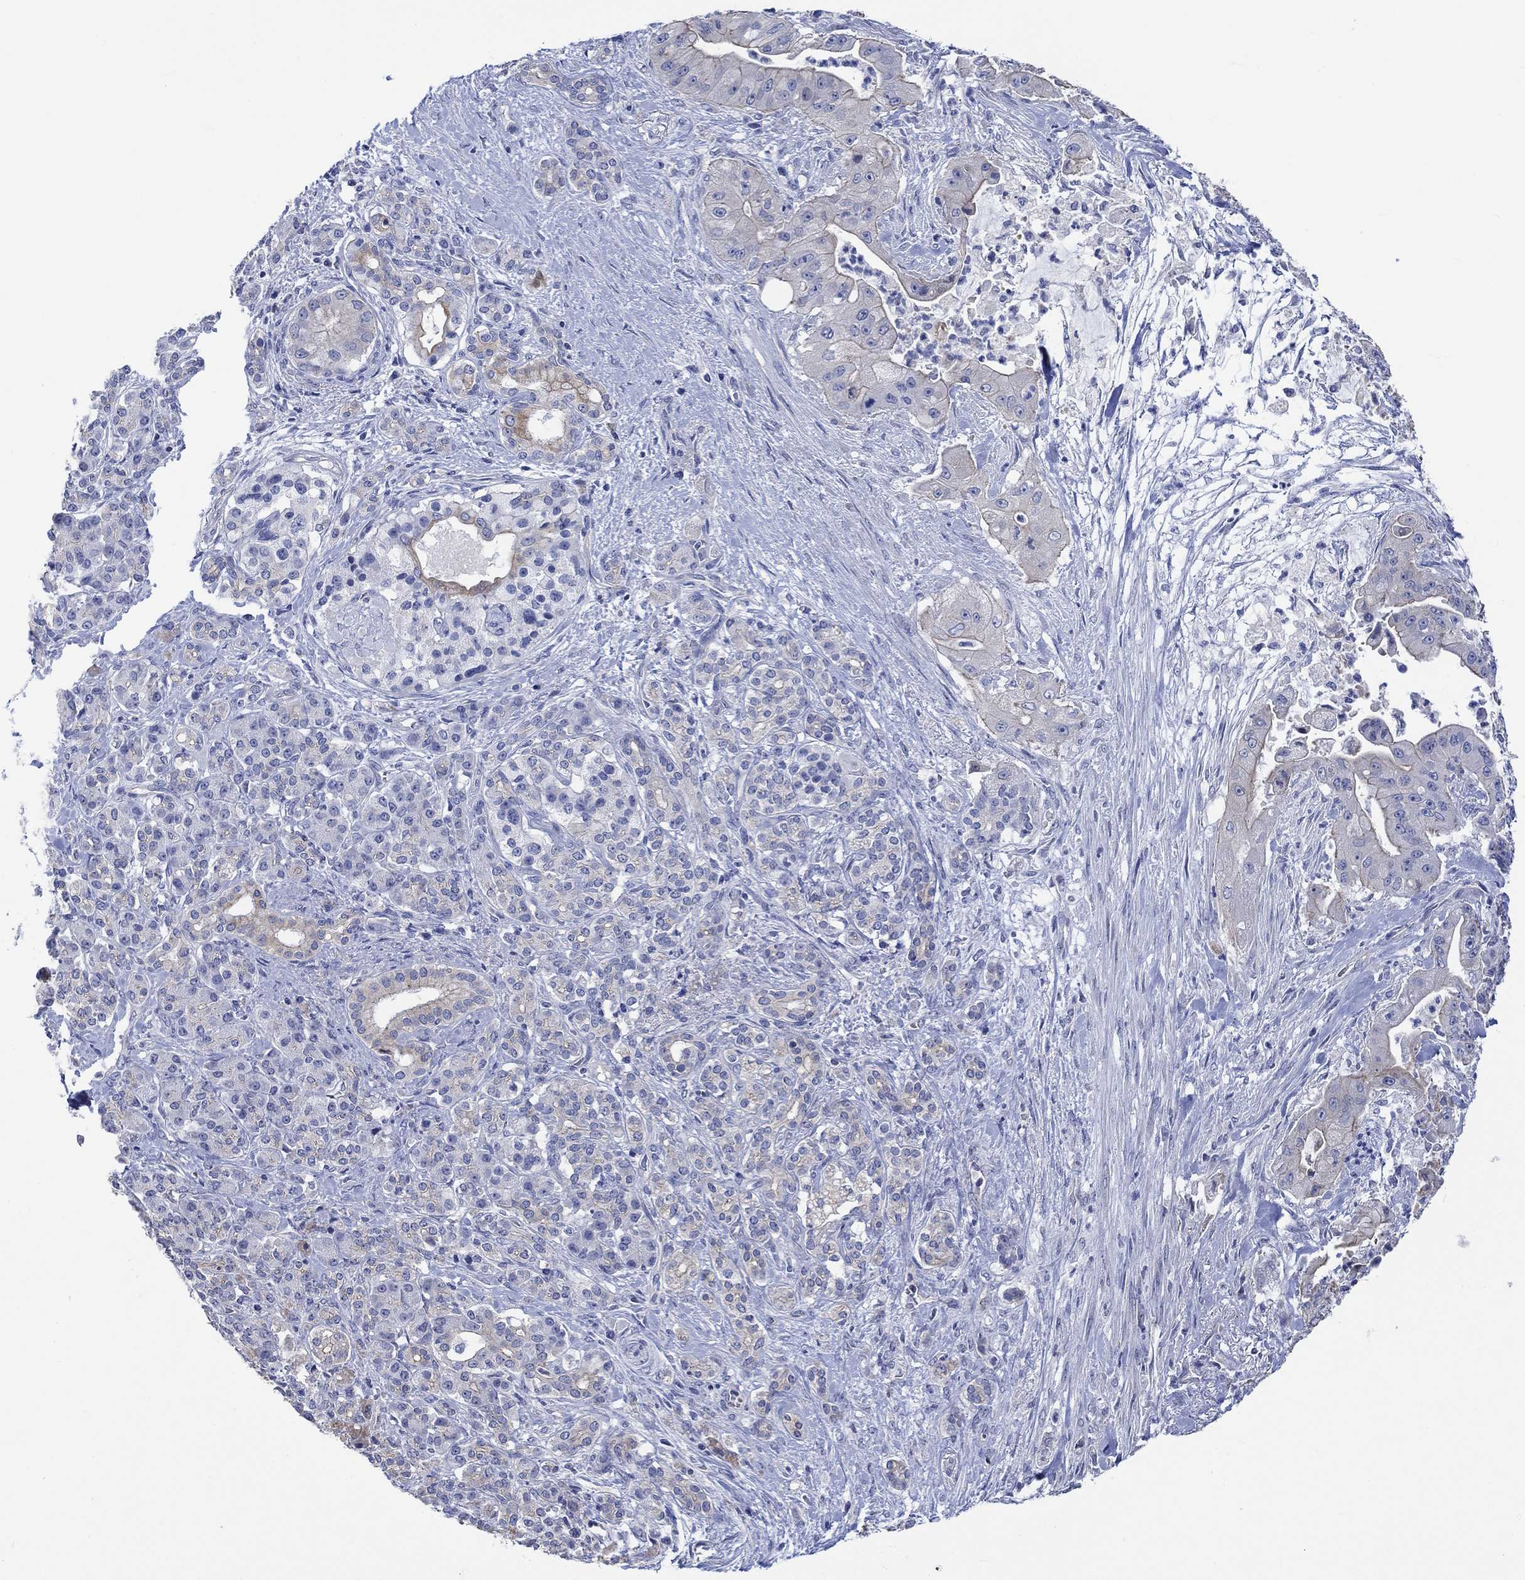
{"staining": {"intensity": "moderate", "quantity": "<25%", "location": "cytoplasmic/membranous"}, "tissue": "pancreatic cancer", "cell_type": "Tumor cells", "image_type": "cancer", "snomed": [{"axis": "morphology", "description": "Normal tissue, NOS"}, {"axis": "morphology", "description": "Inflammation, NOS"}, {"axis": "morphology", "description": "Adenocarcinoma, NOS"}, {"axis": "topography", "description": "Pancreas"}], "caption": "Immunohistochemical staining of pancreatic cancer (adenocarcinoma) shows moderate cytoplasmic/membranous protein expression in approximately <25% of tumor cells.", "gene": "AGRP", "patient": {"sex": "male", "age": 57}}